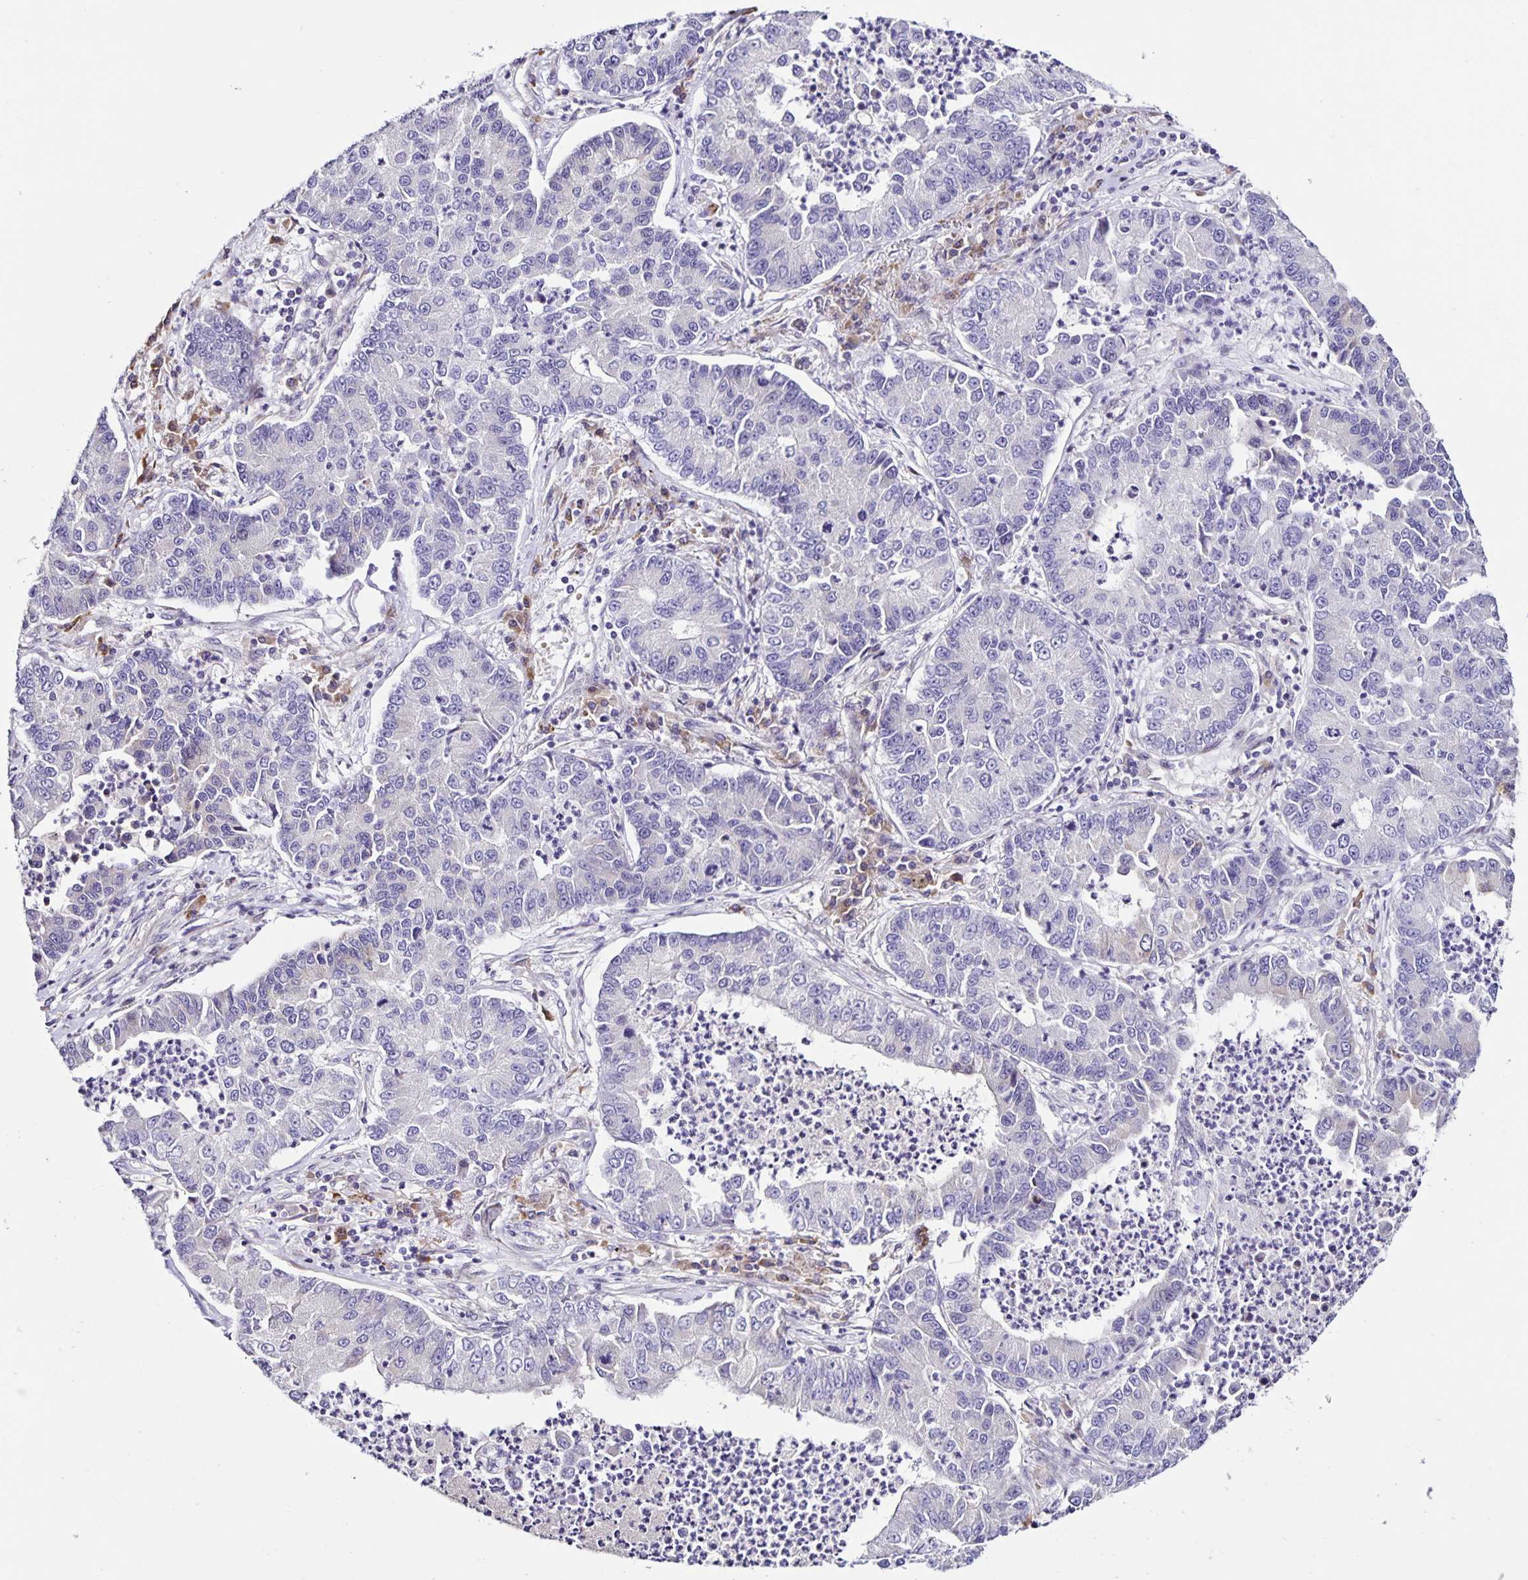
{"staining": {"intensity": "negative", "quantity": "none", "location": "none"}, "tissue": "lung cancer", "cell_type": "Tumor cells", "image_type": "cancer", "snomed": [{"axis": "morphology", "description": "Adenocarcinoma, NOS"}, {"axis": "topography", "description": "Lung"}], "caption": "Tumor cells show no significant protein staining in lung cancer. Brightfield microscopy of IHC stained with DAB (3,3'-diaminobenzidine) (brown) and hematoxylin (blue), captured at high magnification.", "gene": "RNFT2", "patient": {"sex": "female", "age": 57}}